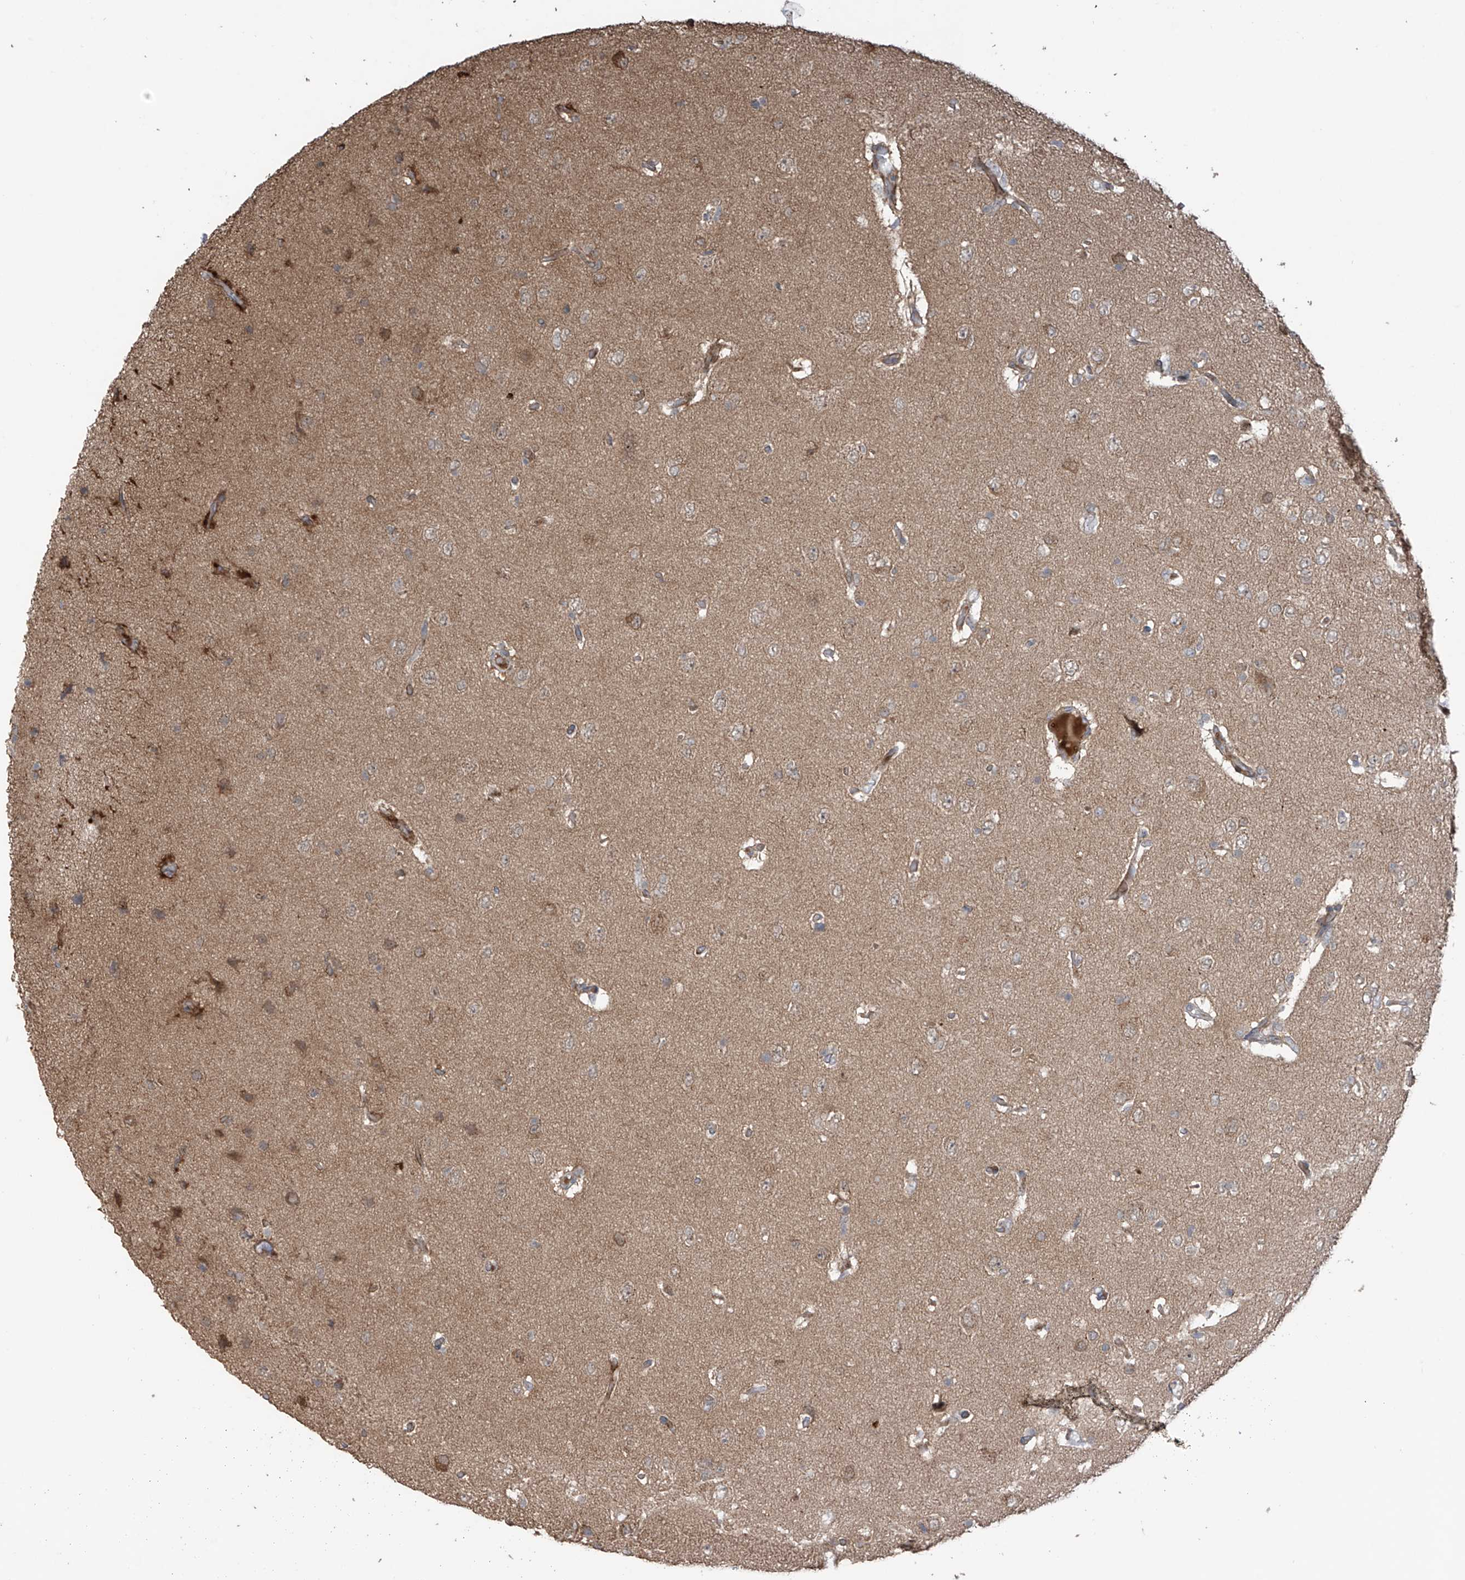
{"staining": {"intensity": "weak", "quantity": "<25%", "location": "cytoplasmic/membranous"}, "tissue": "glioma", "cell_type": "Tumor cells", "image_type": "cancer", "snomed": [{"axis": "morphology", "description": "Glioma, malignant, High grade"}, {"axis": "topography", "description": "Brain"}], "caption": "Tumor cells are negative for brown protein staining in glioma.", "gene": "SAMD3", "patient": {"sex": "female", "age": 59}}